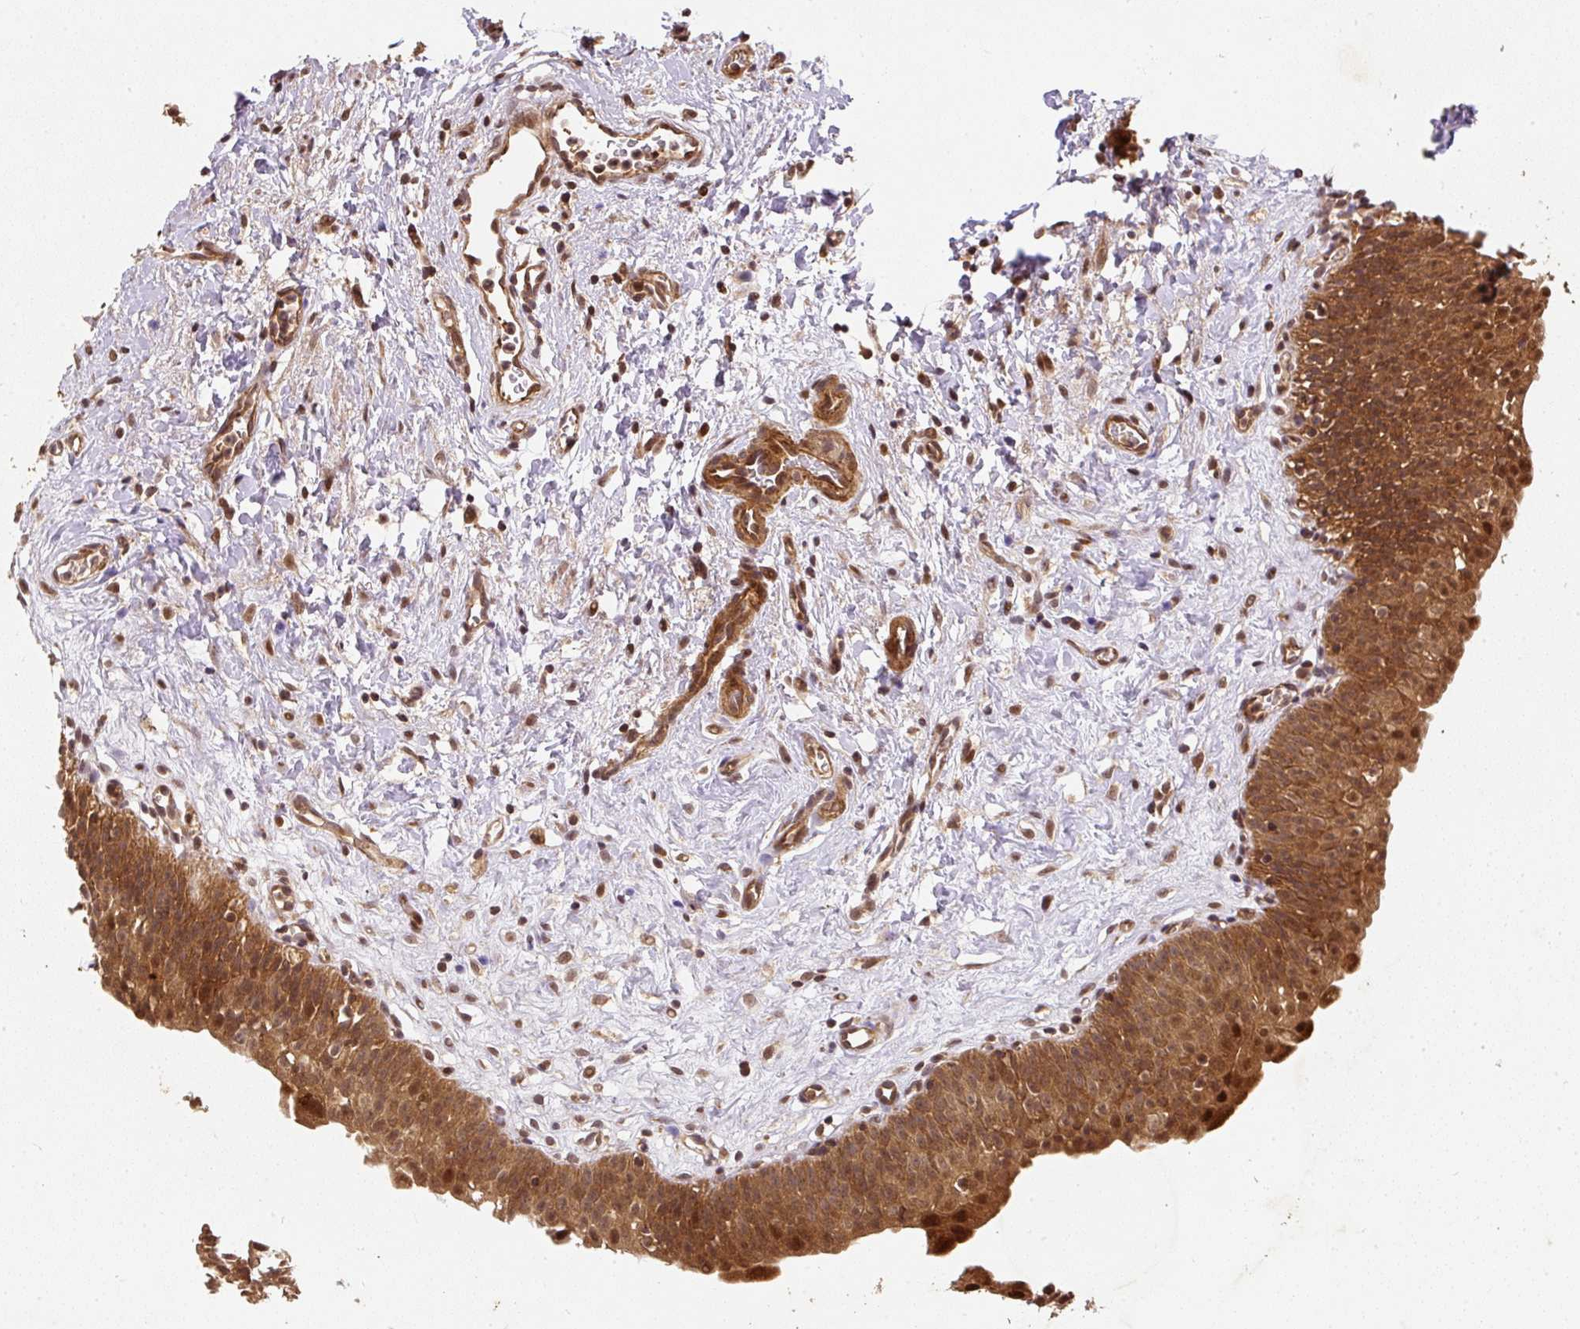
{"staining": {"intensity": "strong", "quantity": ">75%", "location": "cytoplasmic/membranous,nuclear"}, "tissue": "urinary bladder", "cell_type": "Urothelial cells", "image_type": "normal", "snomed": [{"axis": "morphology", "description": "Normal tissue, NOS"}, {"axis": "topography", "description": "Urinary bladder"}], "caption": "Immunohistochemical staining of unremarkable urinary bladder exhibits high levels of strong cytoplasmic/membranous,nuclear positivity in about >75% of urothelial cells.", "gene": "PSMD1", "patient": {"sex": "male", "age": 51}}